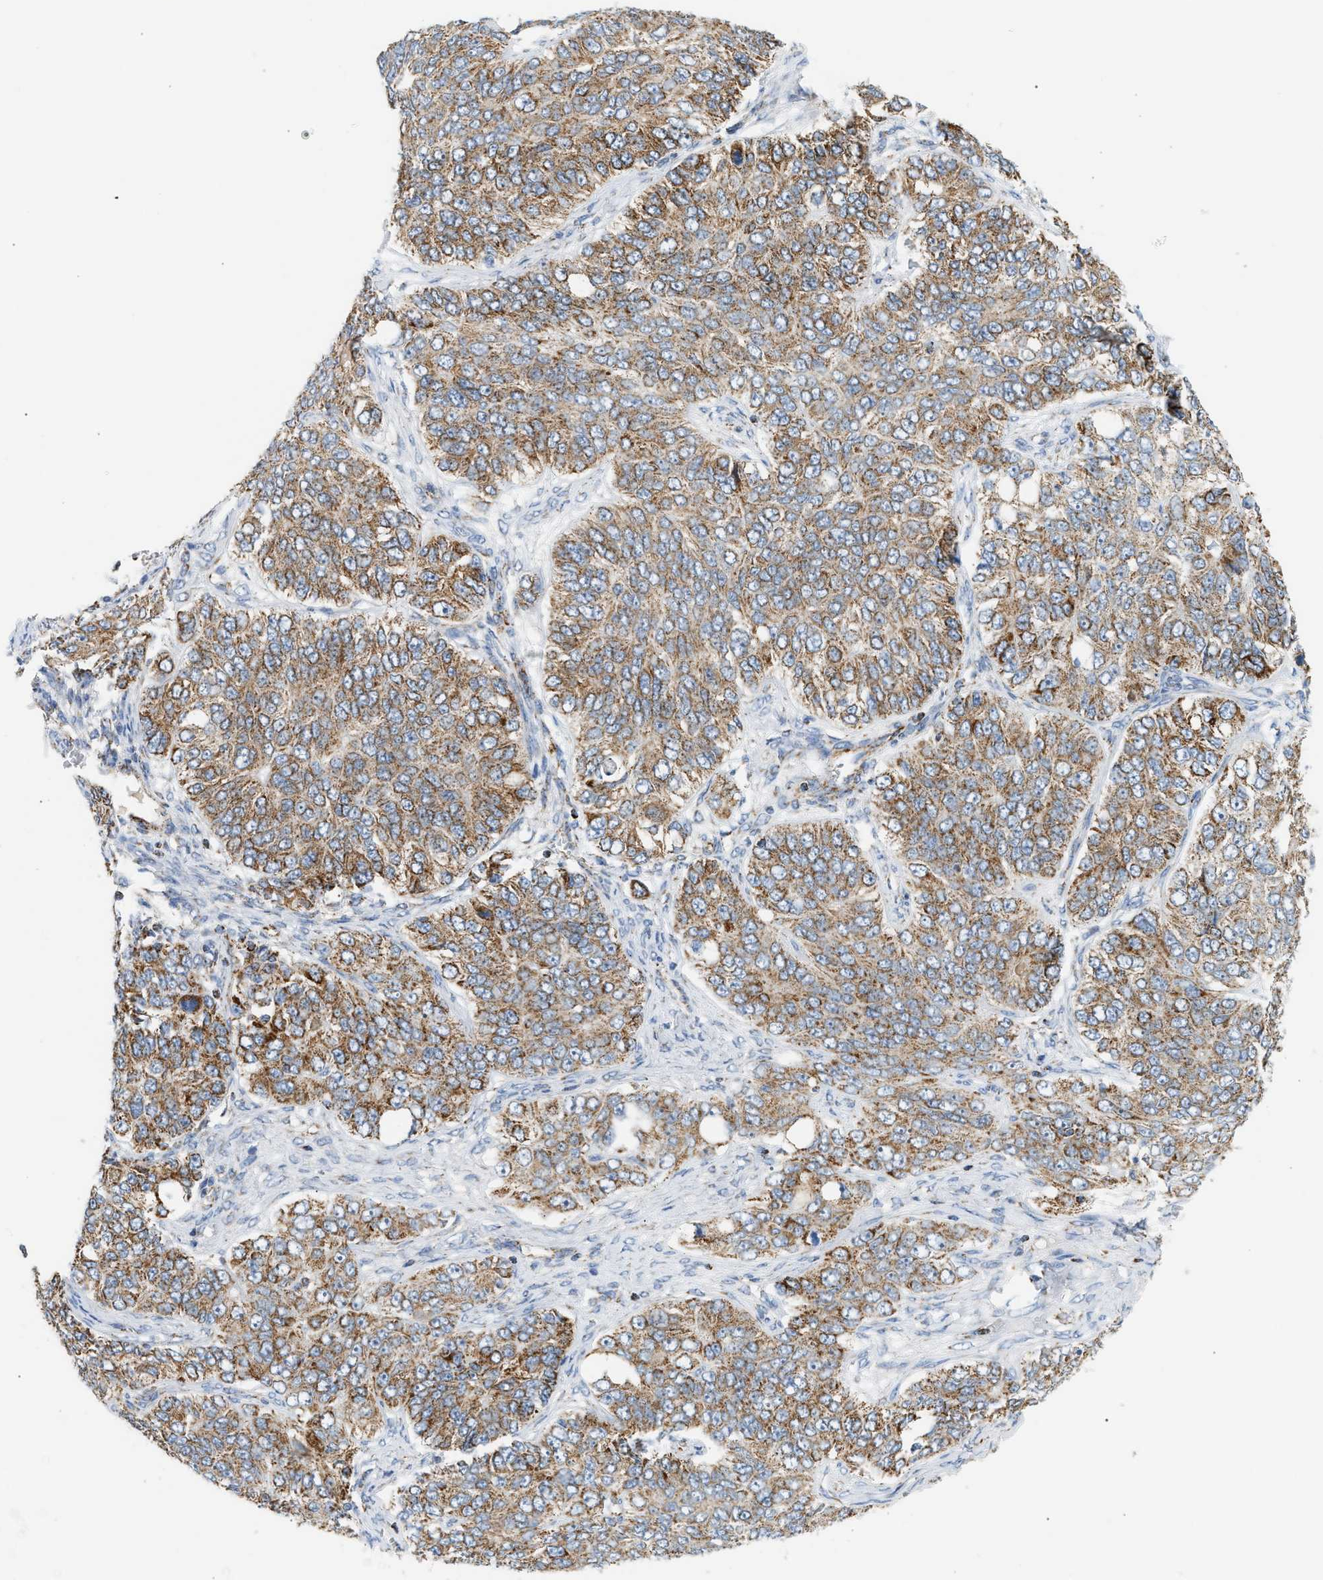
{"staining": {"intensity": "moderate", "quantity": ">75%", "location": "cytoplasmic/membranous"}, "tissue": "ovarian cancer", "cell_type": "Tumor cells", "image_type": "cancer", "snomed": [{"axis": "morphology", "description": "Carcinoma, endometroid"}, {"axis": "topography", "description": "Ovary"}], "caption": "Tumor cells display medium levels of moderate cytoplasmic/membranous expression in approximately >75% of cells in human ovarian cancer (endometroid carcinoma).", "gene": "OGDH", "patient": {"sex": "female", "age": 51}}